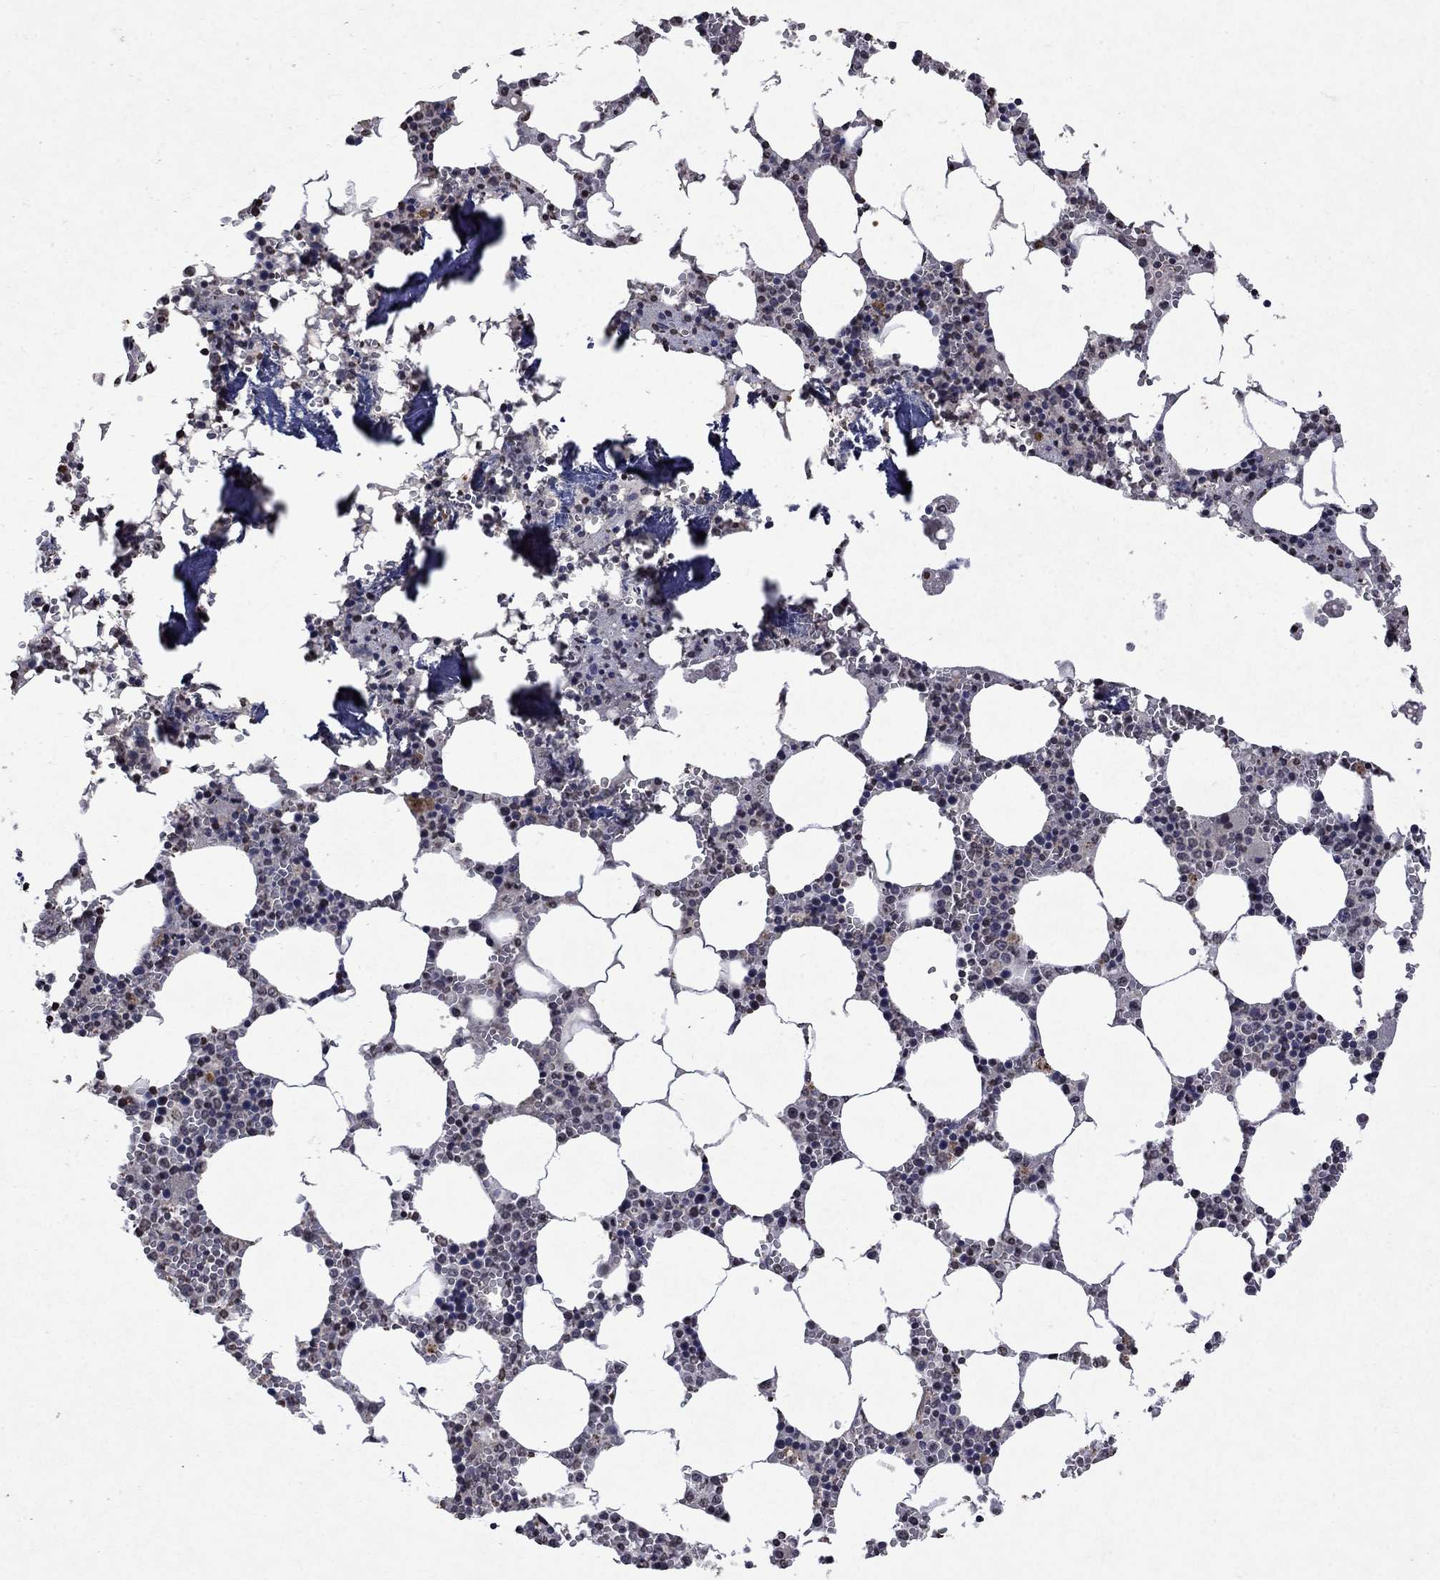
{"staining": {"intensity": "moderate", "quantity": "<25%", "location": "cytoplasmic/membranous,nuclear"}, "tissue": "bone marrow", "cell_type": "Hematopoietic cells", "image_type": "normal", "snomed": [{"axis": "morphology", "description": "Normal tissue, NOS"}, {"axis": "topography", "description": "Bone marrow"}], "caption": "Immunohistochemical staining of unremarkable bone marrow displays moderate cytoplasmic/membranous,nuclear protein positivity in about <25% of hematopoietic cells.", "gene": "TTC38", "patient": {"sex": "female", "age": 64}}